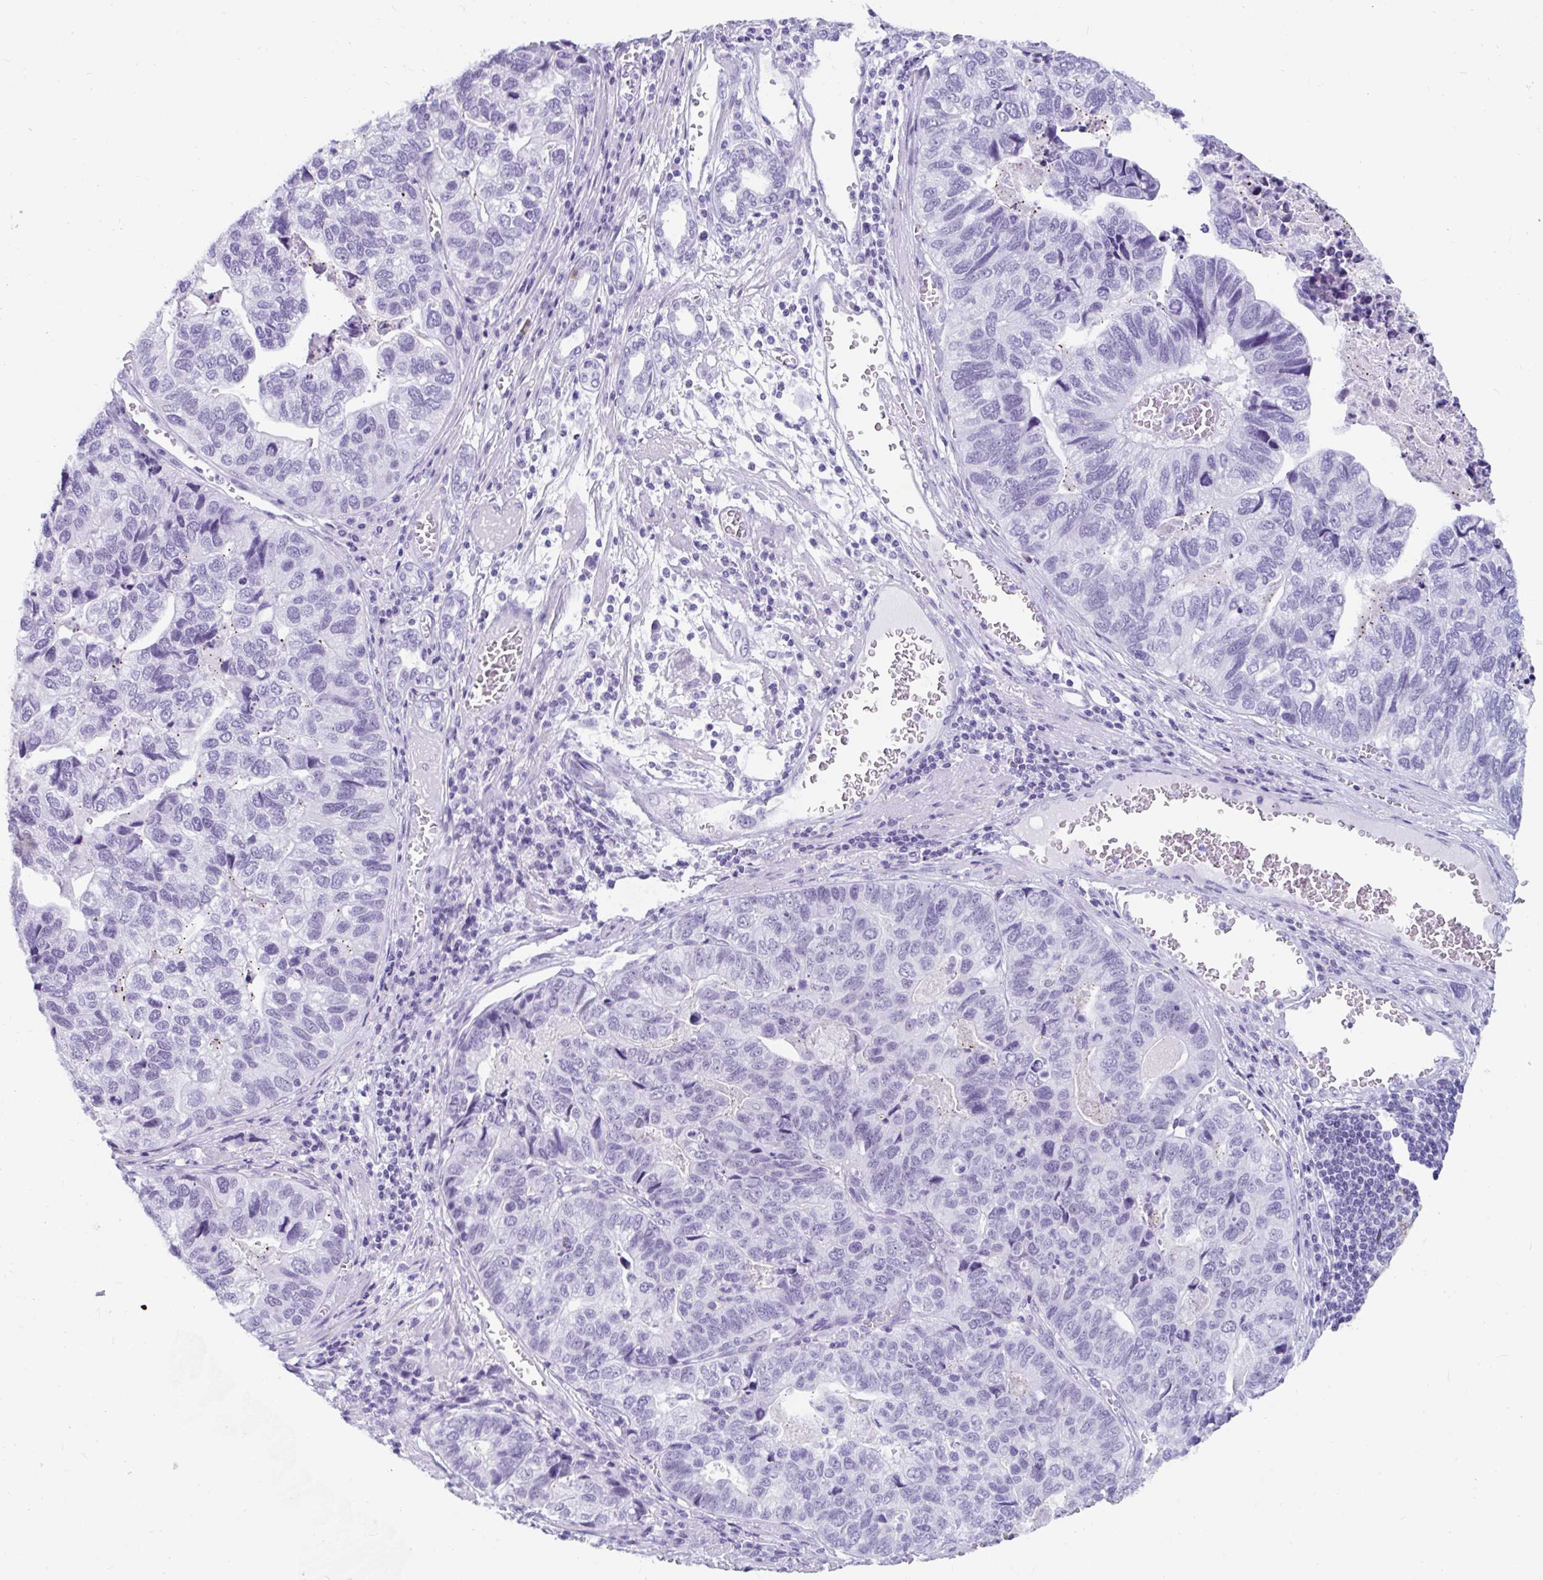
{"staining": {"intensity": "negative", "quantity": "none", "location": "none"}, "tissue": "stomach cancer", "cell_type": "Tumor cells", "image_type": "cancer", "snomed": [{"axis": "morphology", "description": "Adenocarcinoma, NOS"}, {"axis": "topography", "description": "Stomach, upper"}], "caption": "Immunohistochemistry image of neoplastic tissue: human stomach cancer (adenocarcinoma) stained with DAB (3,3'-diaminobenzidine) displays no significant protein expression in tumor cells. The staining is performed using DAB (3,3'-diaminobenzidine) brown chromogen with nuclei counter-stained in using hematoxylin.", "gene": "GKN2", "patient": {"sex": "female", "age": 67}}